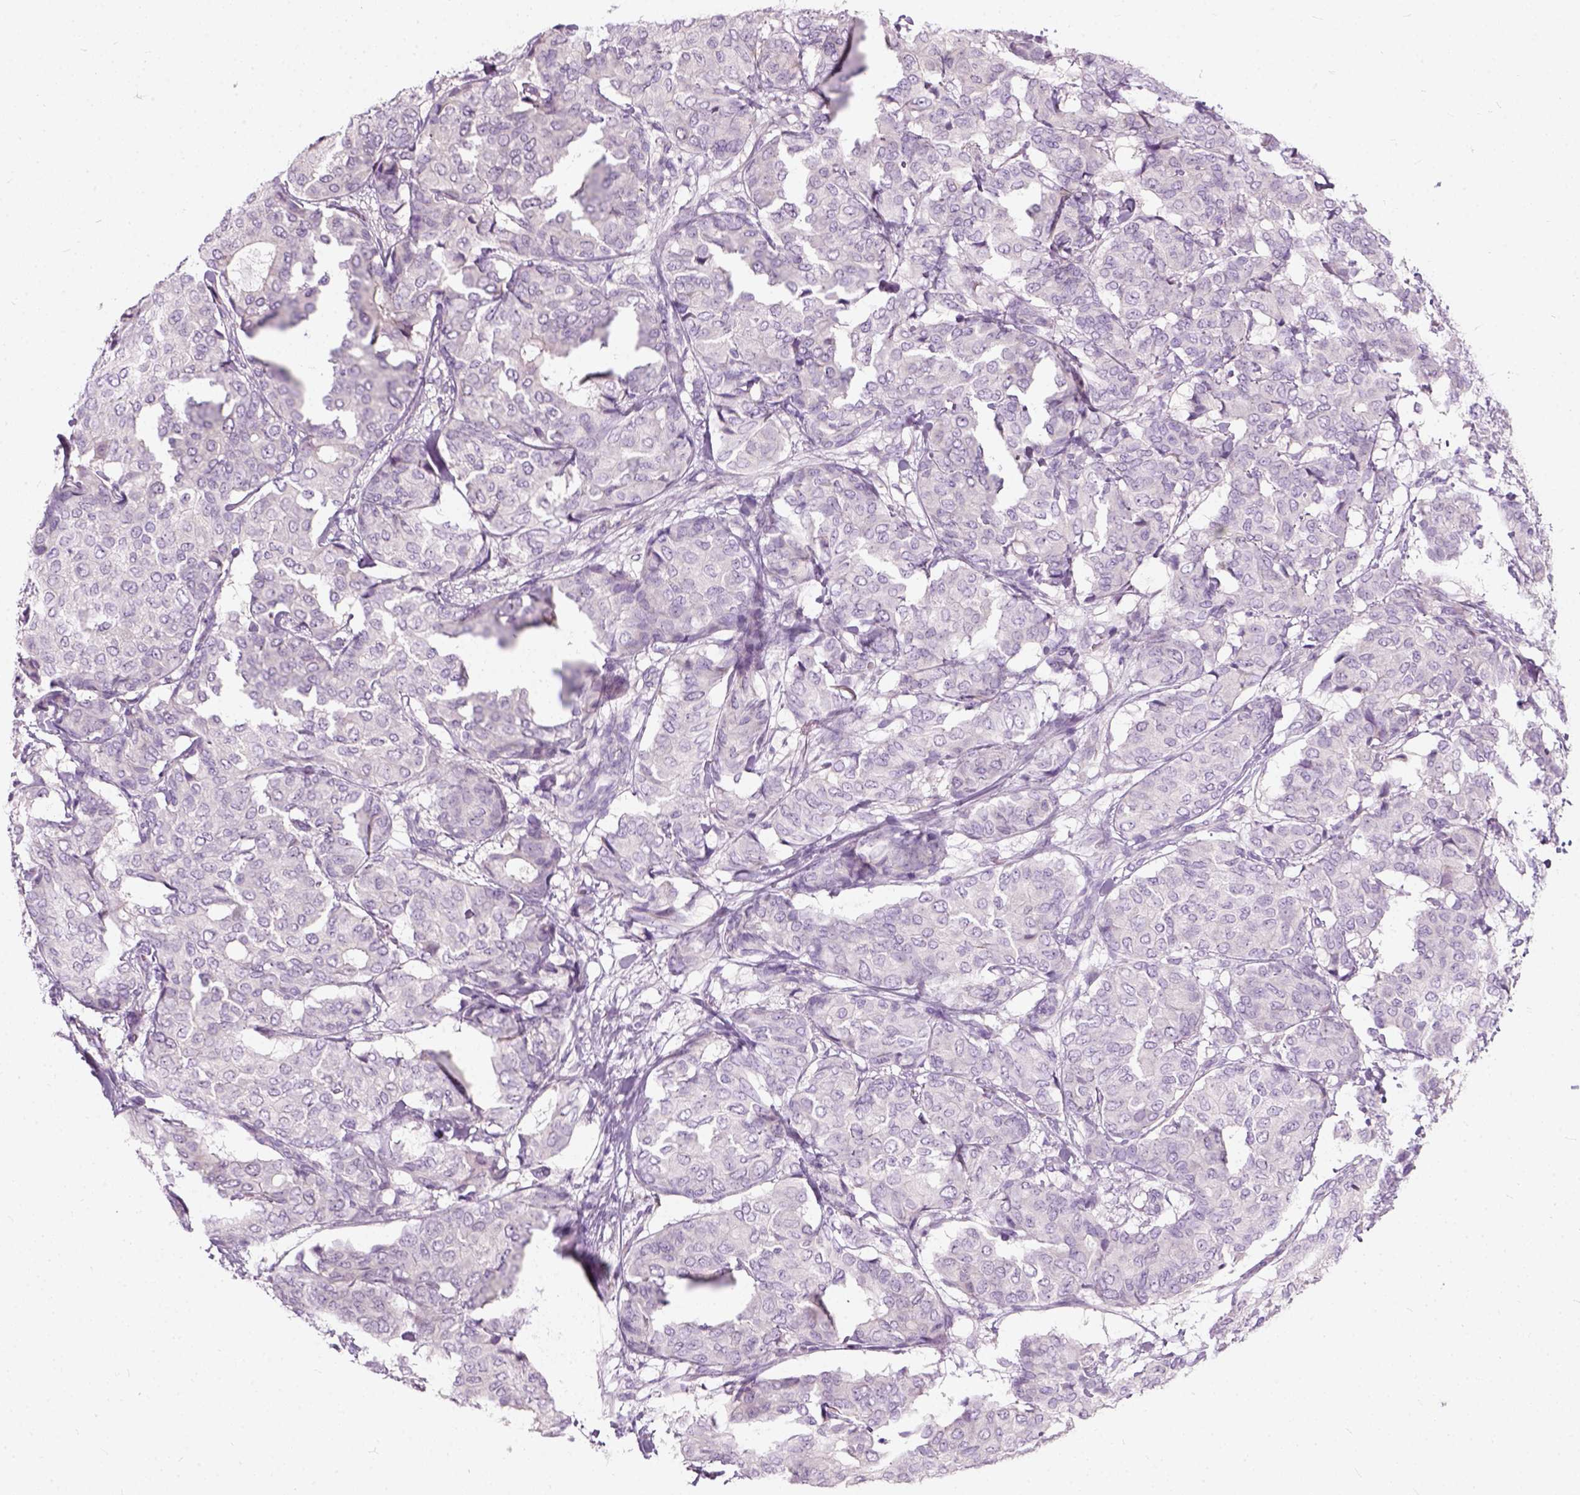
{"staining": {"intensity": "negative", "quantity": "none", "location": "none"}, "tissue": "breast cancer", "cell_type": "Tumor cells", "image_type": "cancer", "snomed": [{"axis": "morphology", "description": "Duct carcinoma"}, {"axis": "topography", "description": "Breast"}], "caption": "This is an immunohistochemistry image of human breast infiltrating ductal carcinoma. There is no positivity in tumor cells.", "gene": "TRIM72", "patient": {"sex": "female", "age": 75}}